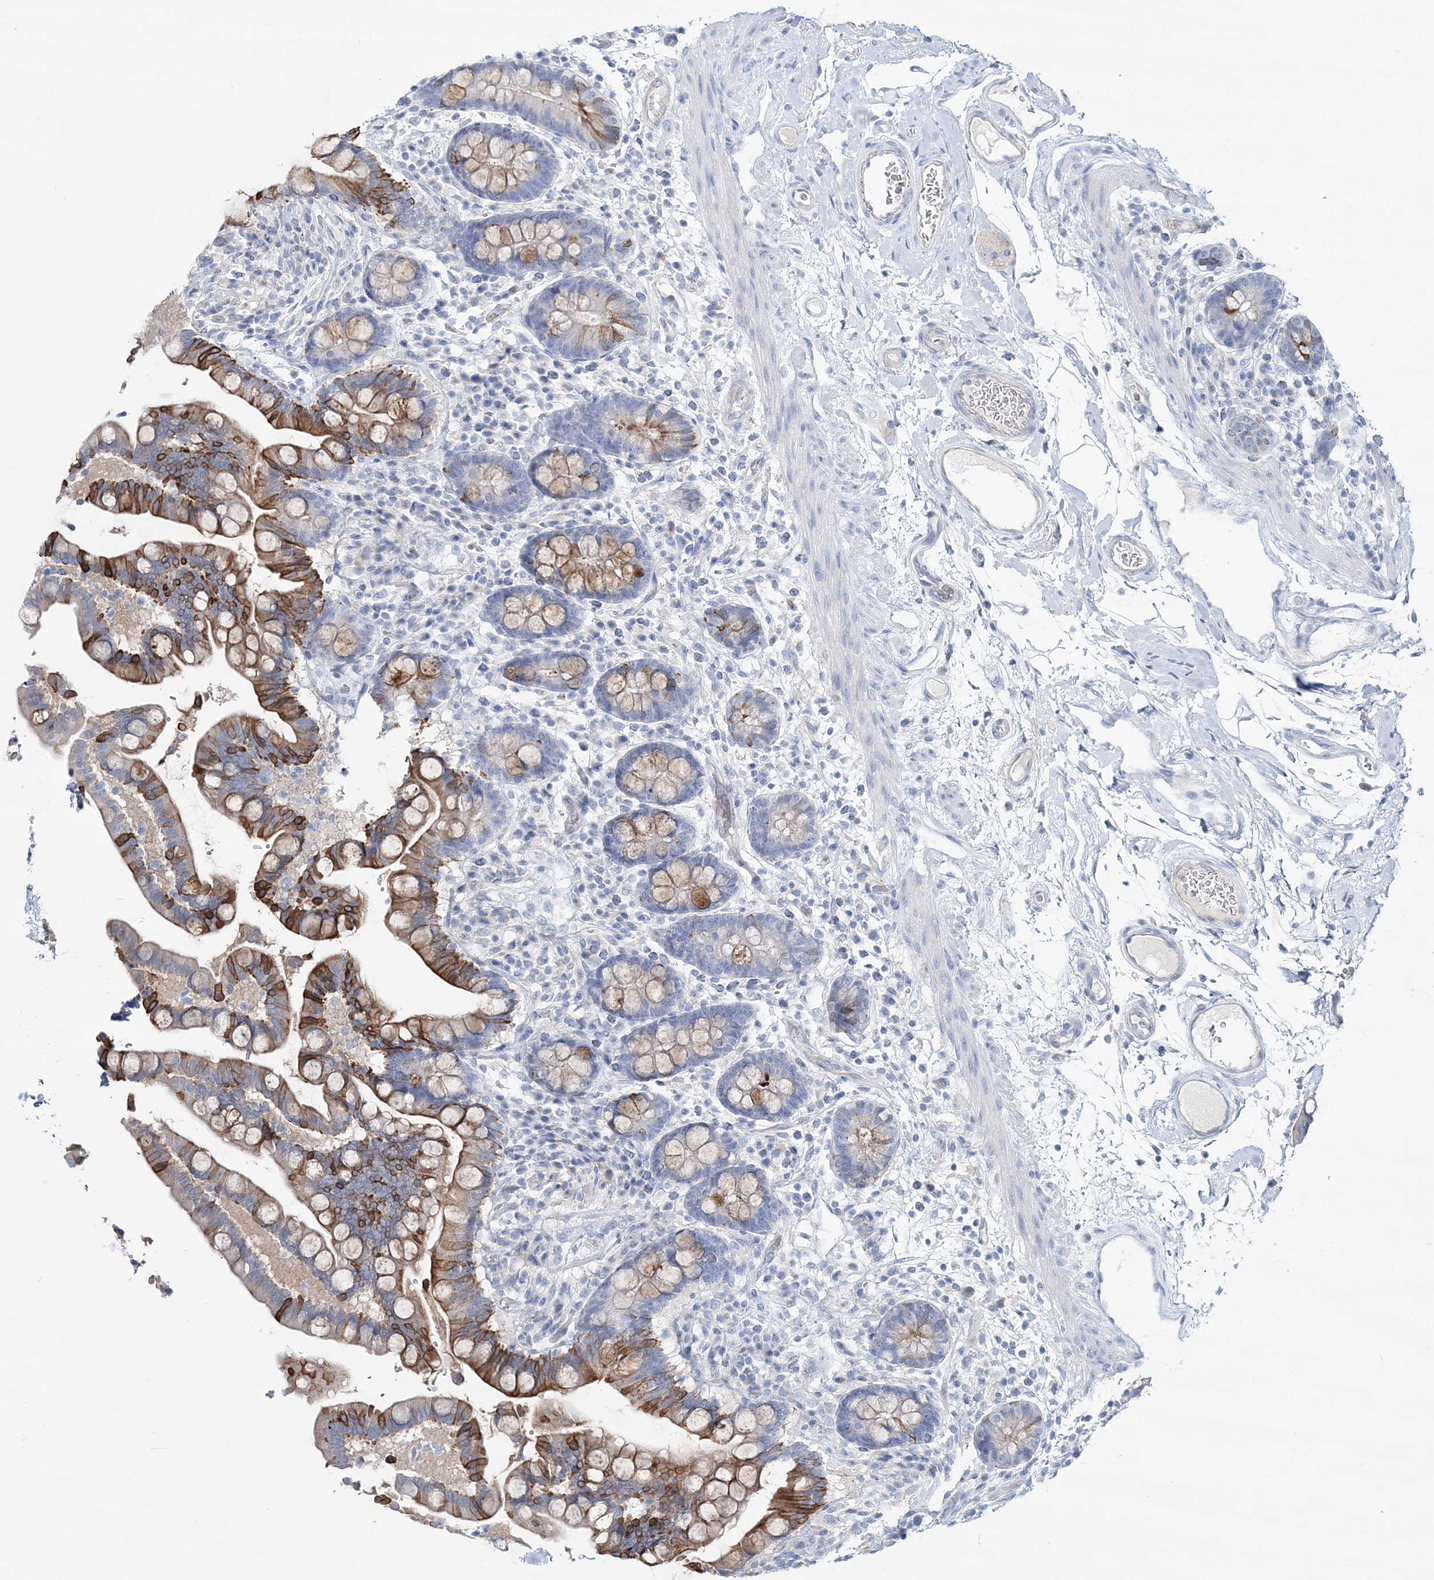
{"staining": {"intensity": "negative", "quantity": "none", "location": "none"}, "tissue": "colon", "cell_type": "Endothelial cells", "image_type": "normal", "snomed": [{"axis": "morphology", "description": "Normal tissue, NOS"}, {"axis": "topography", "description": "Colon"}], "caption": "The immunohistochemistry (IHC) image has no significant positivity in endothelial cells of colon.", "gene": "ADGRL1", "patient": {"sex": "male", "age": 73}}